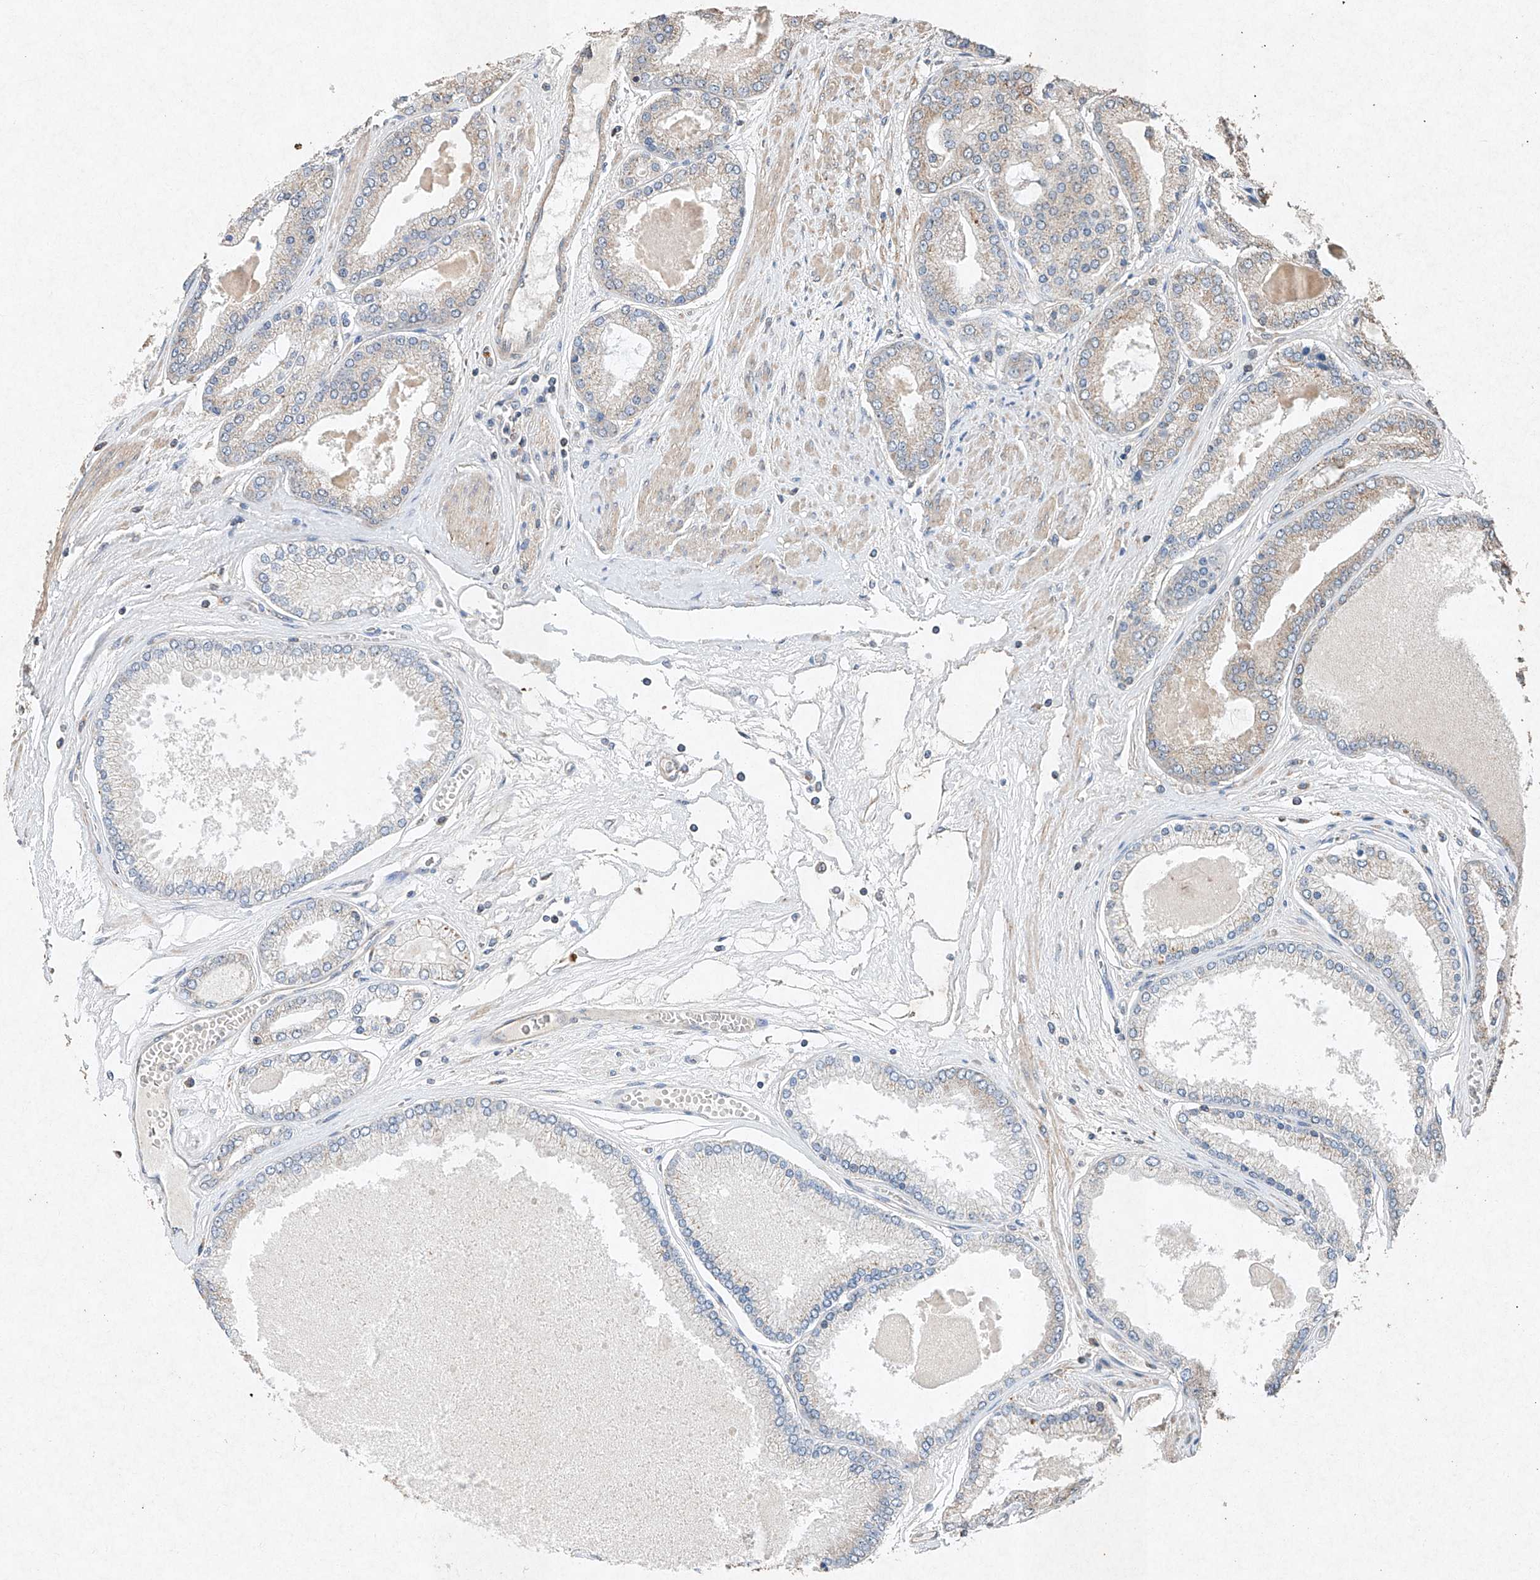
{"staining": {"intensity": "negative", "quantity": "none", "location": "none"}, "tissue": "prostate cancer", "cell_type": "Tumor cells", "image_type": "cancer", "snomed": [{"axis": "morphology", "description": "Adenocarcinoma, High grade"}, {"axis": "topography", "description": "Prostate"}], "caption": "The micrograph demonstrates no significant staining in tumor cells of prostate adenocarcinoma (high-grade).", "gene": "STK3", "patient": {"sex": "male", "age": 59}}